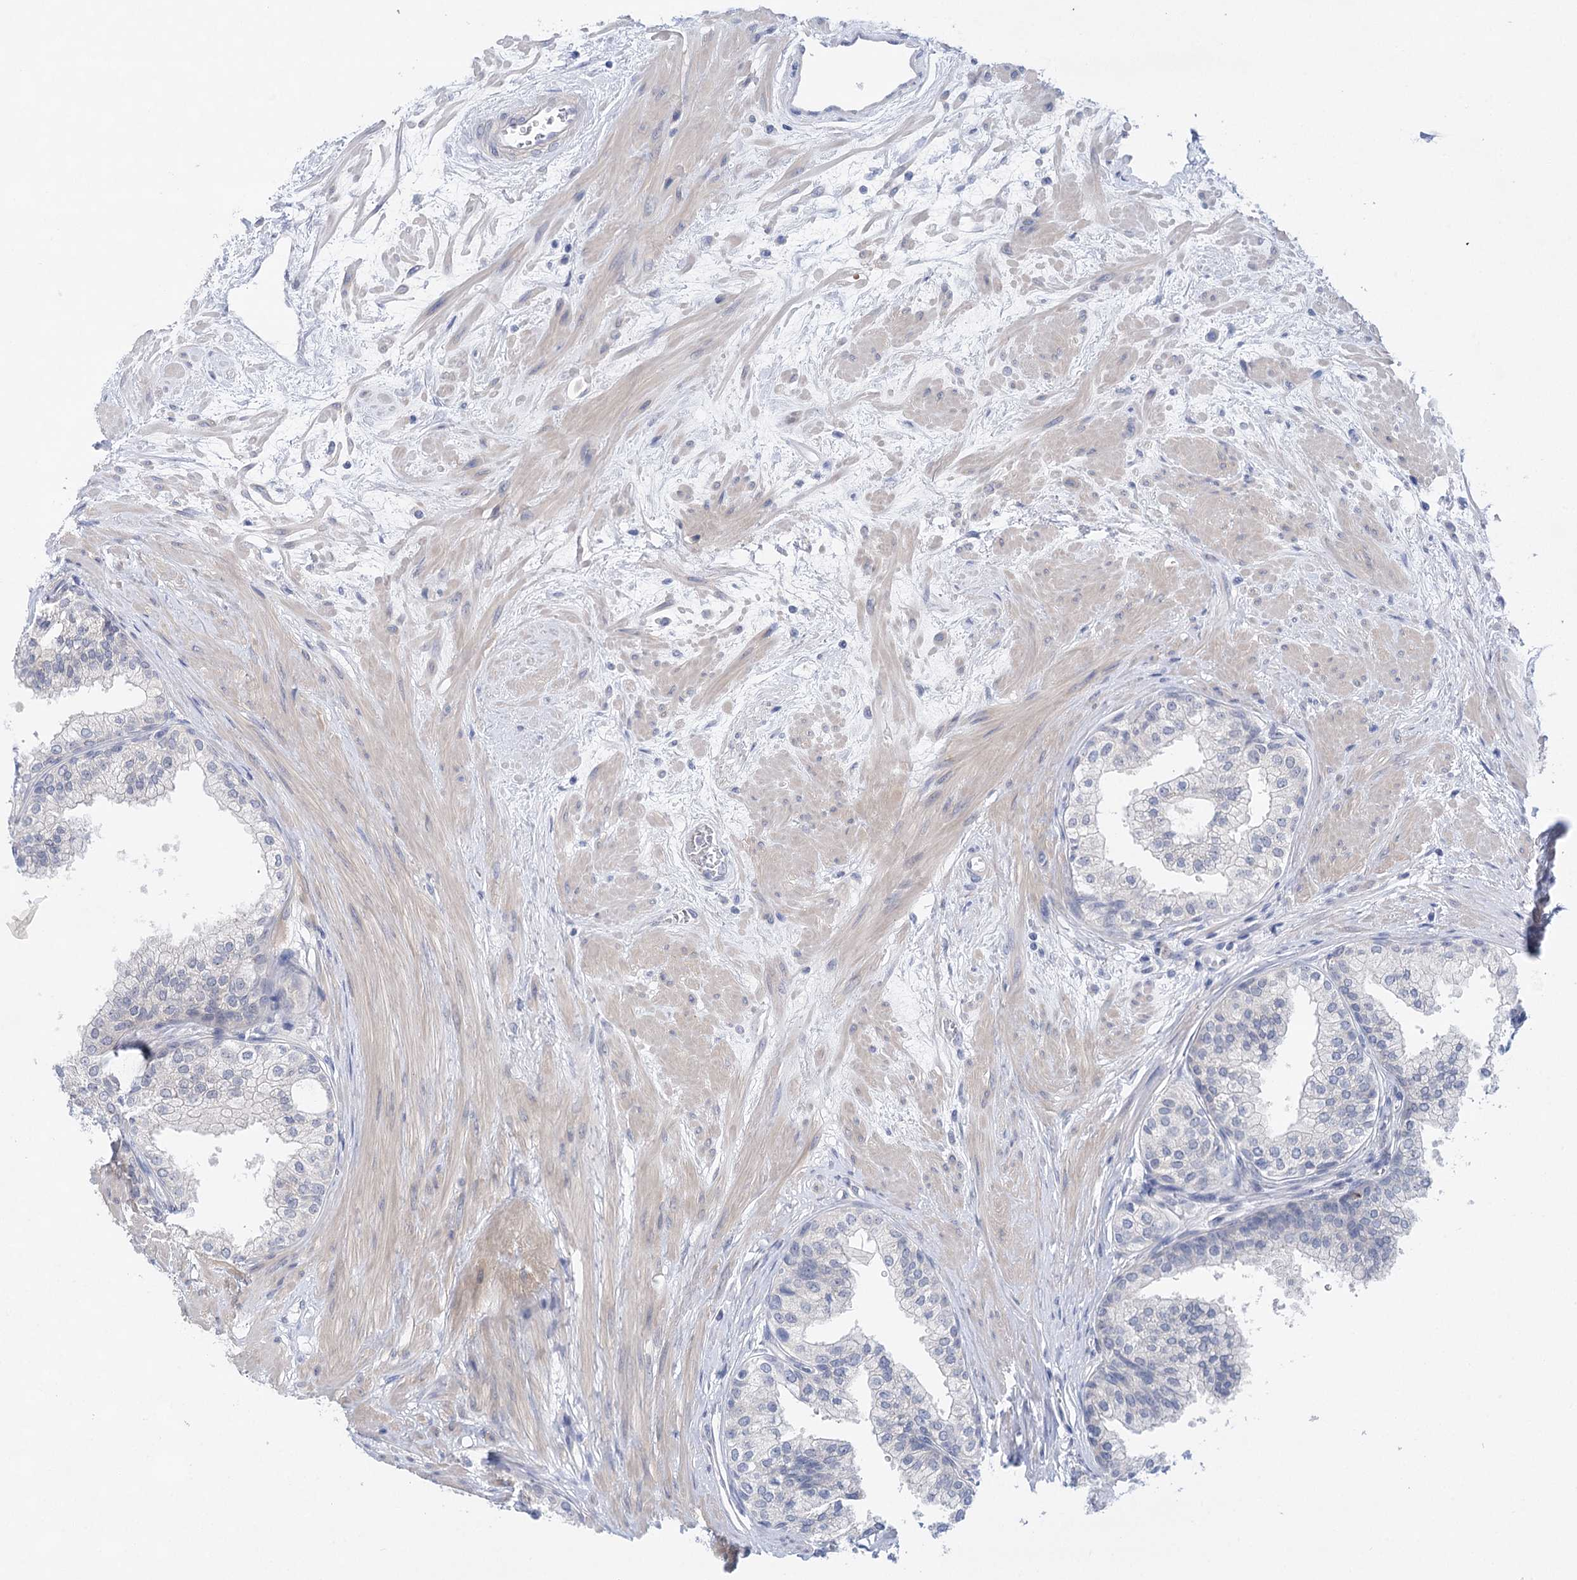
{"staining": {"intensity": "negative", "quantity": "none", "location": "none"}, "tissue": "prostate", "cell_type": "Glandular cells", "image_type": "normal", "snomed": [{"axis": "morphology", "description": "Normal tissue, NOS"}, {"axis": "topography", "description": "Prostate"}], "caption": "A high-resolution photomicrograph shows immunohistochemistry staining of normal prostate, which demonstrates no significant staining in glandular cells. (Stains: DAB IHC with hematoxylin counter stain, Microscopy: brightfield microscopy at high magnification).", "gene": "LALBA", "patient": {"sex": "male", "age": 60}}